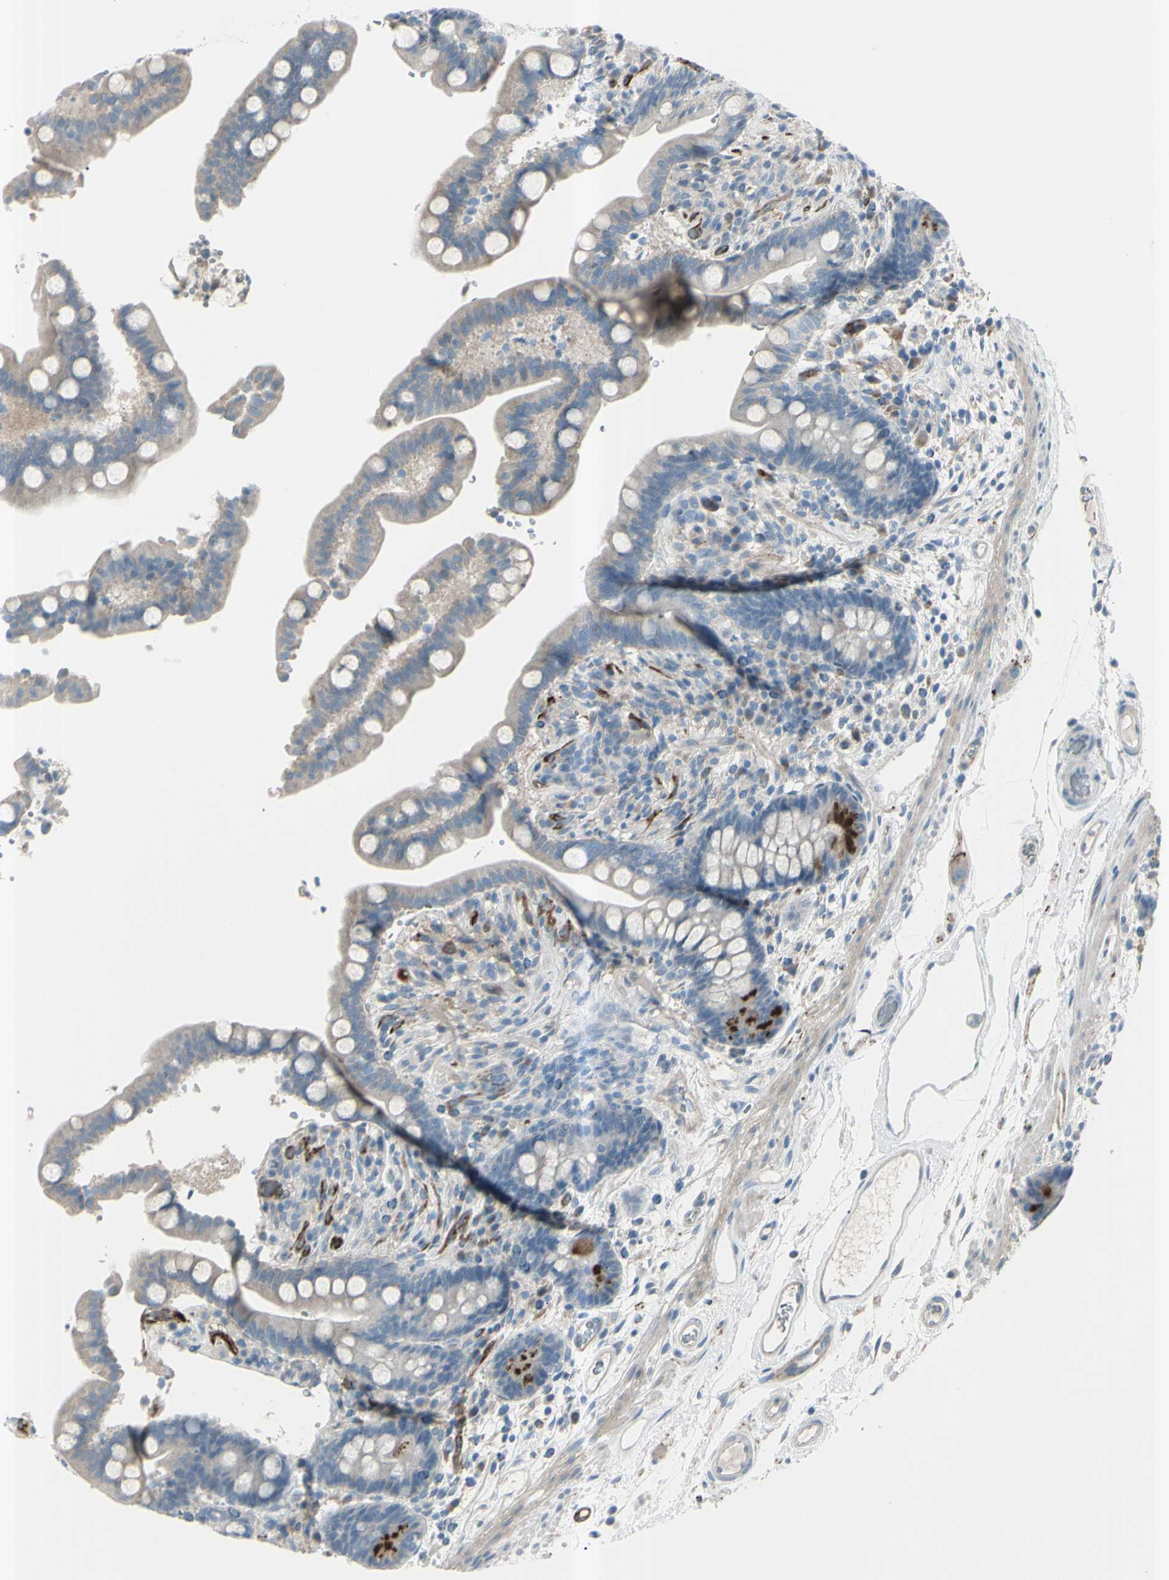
{"staining": {"intensity": "negative", "quantity": "none", "location": "none"}, "tissue": "colon", "cell_type": "Endothelial cells", "image_type": "normal", "snomed": [{"axis": "morphology", "description": "Normal tissue, NOS"}, {"axis": "topography", "description": "Colon"}], "caption": "Colon was stained to show a protein in brown. There is no significant staining in endothelial cells. (Brightfield microscopy of DAB immunohistochemistry at high magnification).", "gene": "GPR34", "patient": {"sex": "male", "age": 73}}